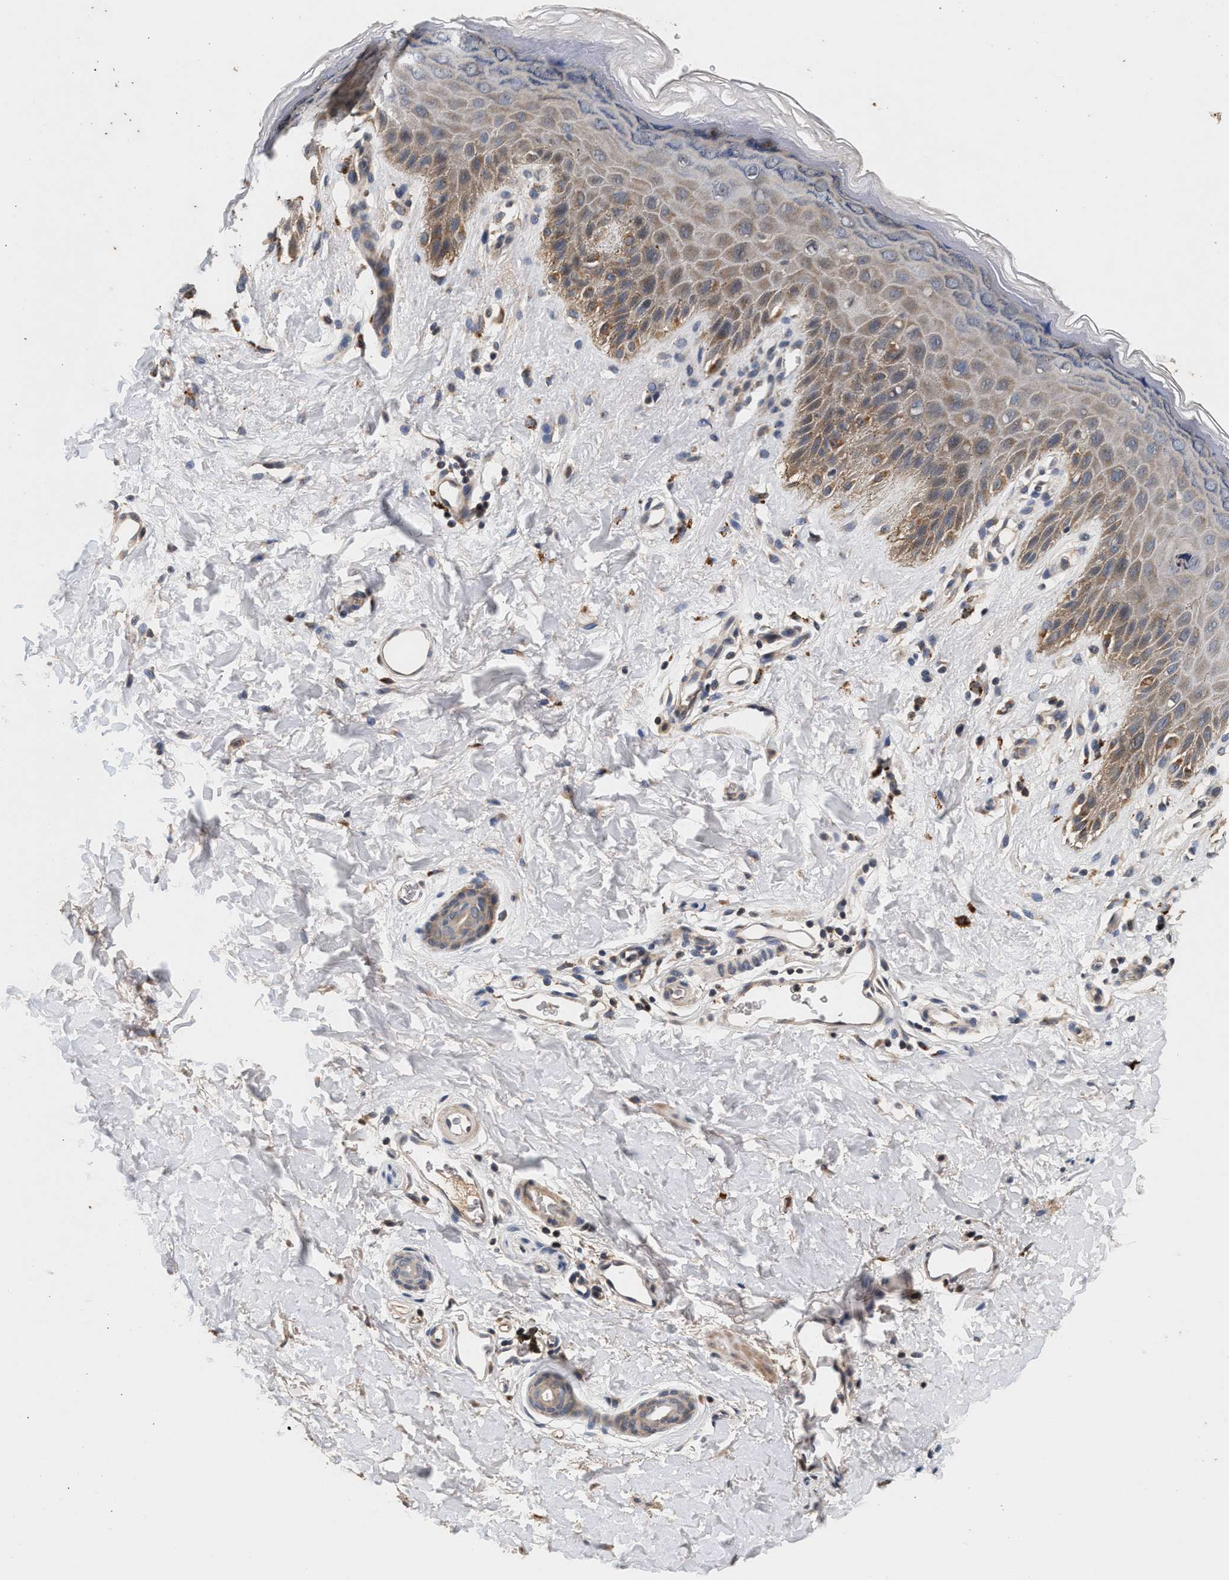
{"staining": {"intensity": "moderate", "quantity": "25%-75%", "location": "cytoplasmic/membranous"}, "tissue": "skin", "cell_type": "Epidermal cells", "image_type": "normal", "snomed": [{"axis": "morphology", "description": "Normal tissue, NOS"}, {"axis": "topography", "description": "Anal"}], "caption": "An immunohistochemistry (IHC) image of normal tissue is shown. Protein staining in brown labels moderate cytoplasmic/membranous positivity in skin within epidermal cells. The staining was performed using DAB (3,3'-diaminobenzidine), with brown indicating positive protein expression. Nuclei are stained blue with hematoxylin.", "gene": "PTGR3", "patient": {"sex": "male", "age": 44}}